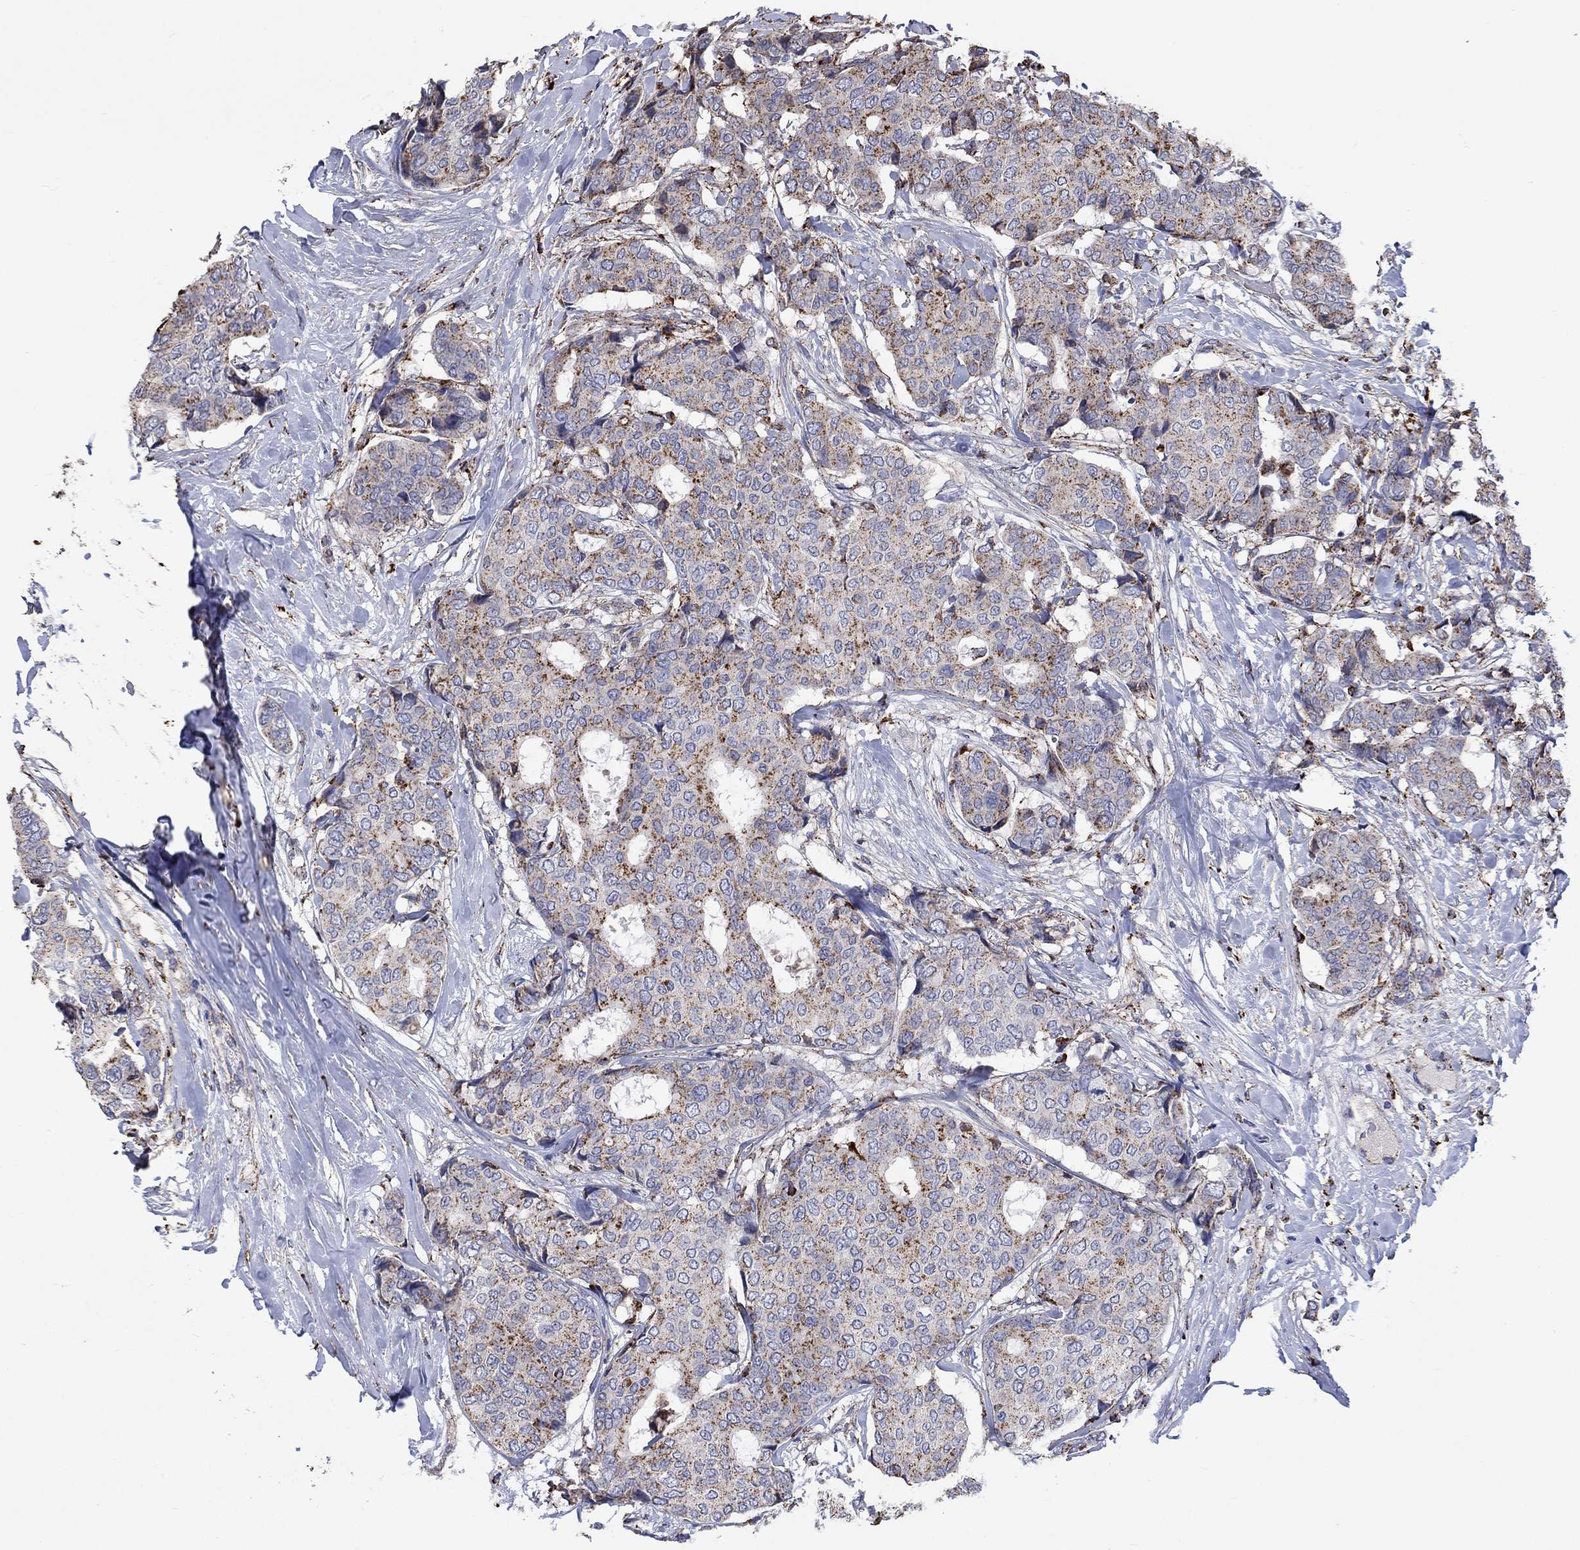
{"staining": {"intensity": "strong", "quantity": "25%-75%", "location": "cytoplasmic/membranous"}, "tissue": "breast cancer", "cell_type": "Tumor cells", "image_type": "cancer", "snomed": [{"axis": "morphology", "description": "Duct carcinoma"}, {"axis": "topography", "description": "Breast"}], "caption": "Brown immunohistochemical staining in human breast cancer reveals strong cytoplasmic/membranous staining in approximately 25%-75% of tumor cells.", "gene": "CTSB", "patient": {"sex": "female", "age": 75}}